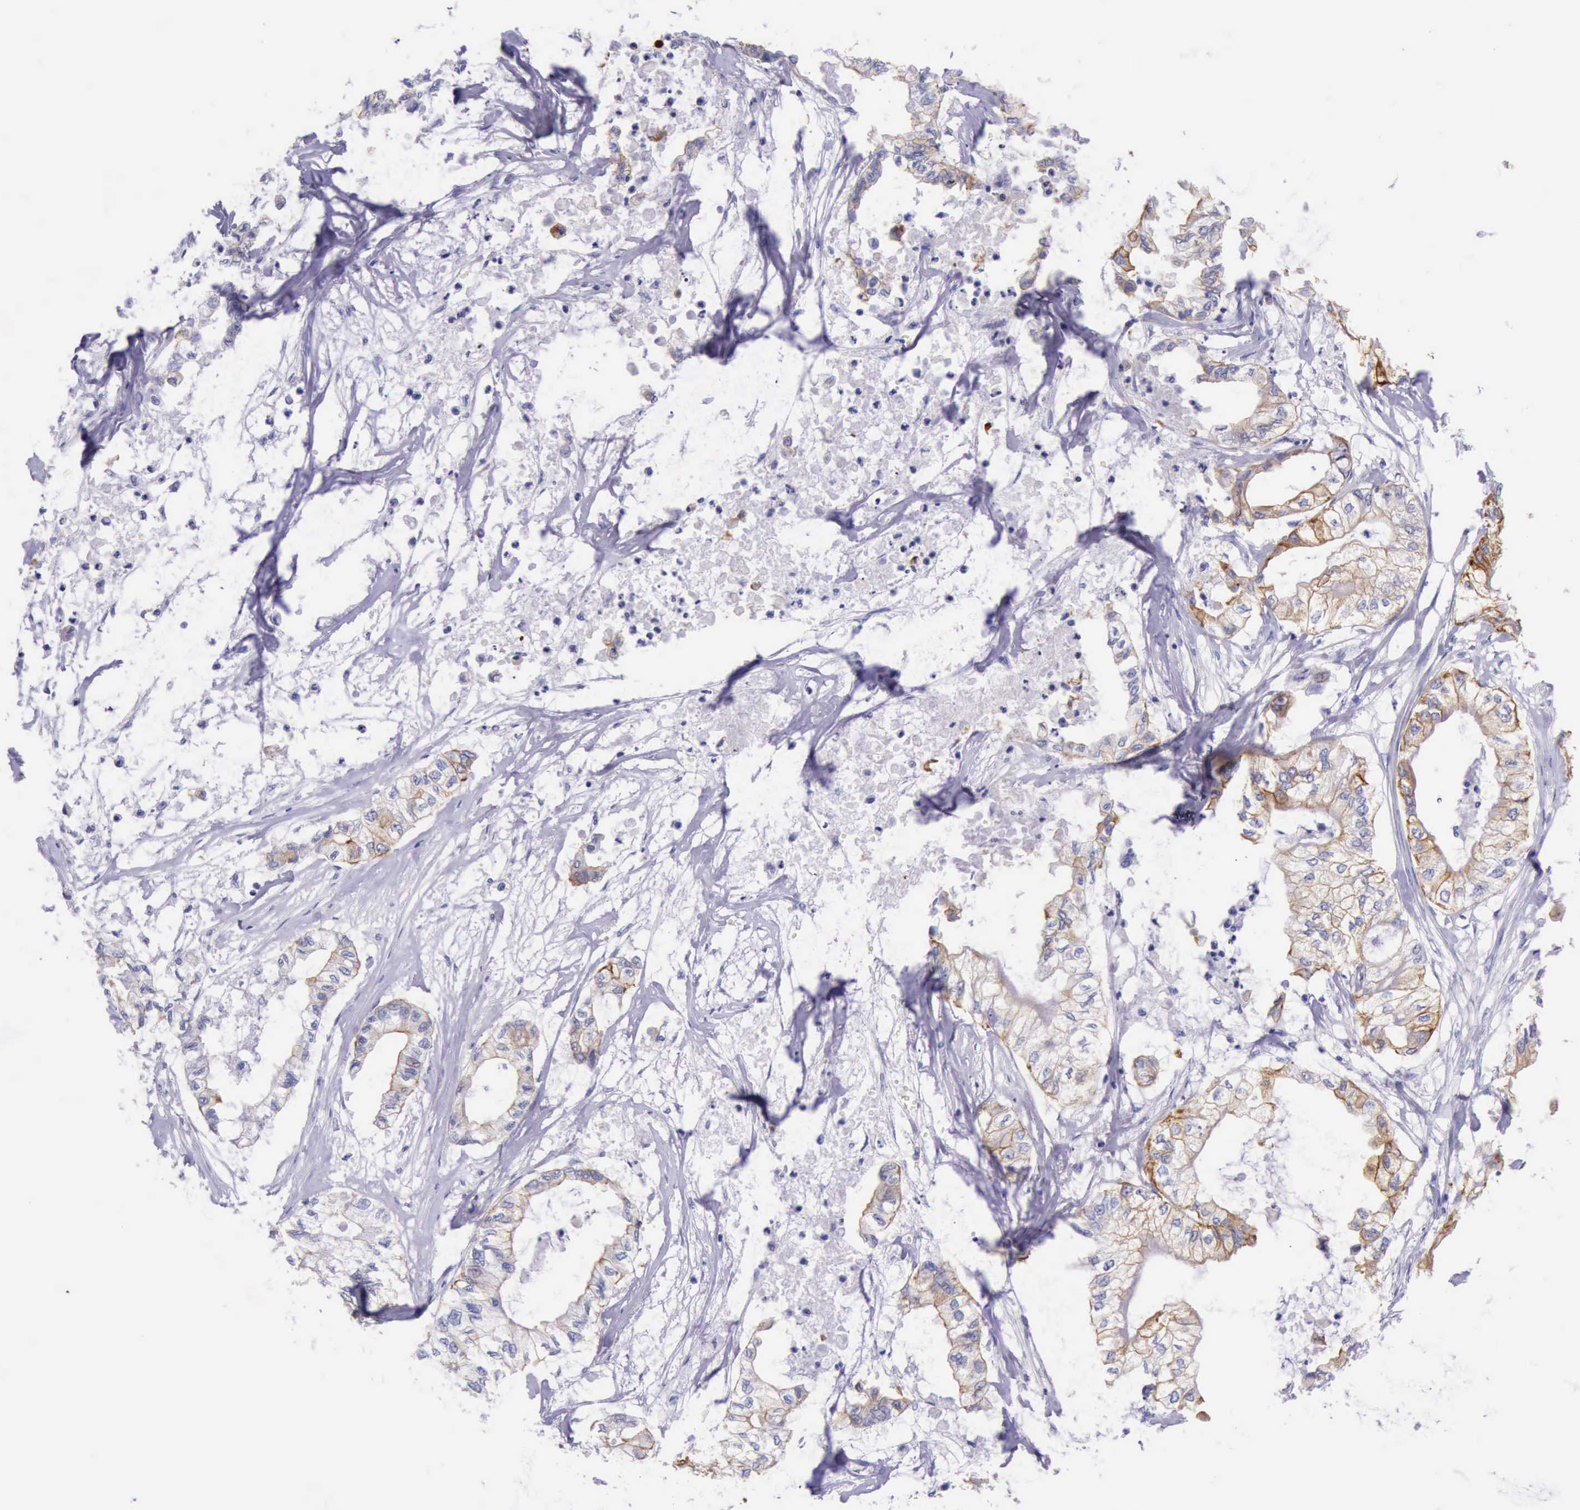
{"staining": {"intensity": "strong", "quantity": ">75%", "location": "cytoplasmic/membranous"}, "tissue": "pancreatic cancer", "cell_type": "Tumor cells", "image_type": "cancer", "snomed": [{"axis": "morphology", "description": "Adenocarcinoma, NOS"}, {"axis": "topography", "description": "Pancreas"}], "caption": "High-magnification brightfield microscopy of pancreatic cancer (adenocarcinoma) stained with DAB (3,3'-diaminobenzidine) (brown) and counterstained with hematoxylin (blue). tumor cells exhibit strong cytoplasmic/membranous staining is appreciated in about>75% of cells.", "gene": "KRT8", "patient": {"sex": "male", "age": 79}}